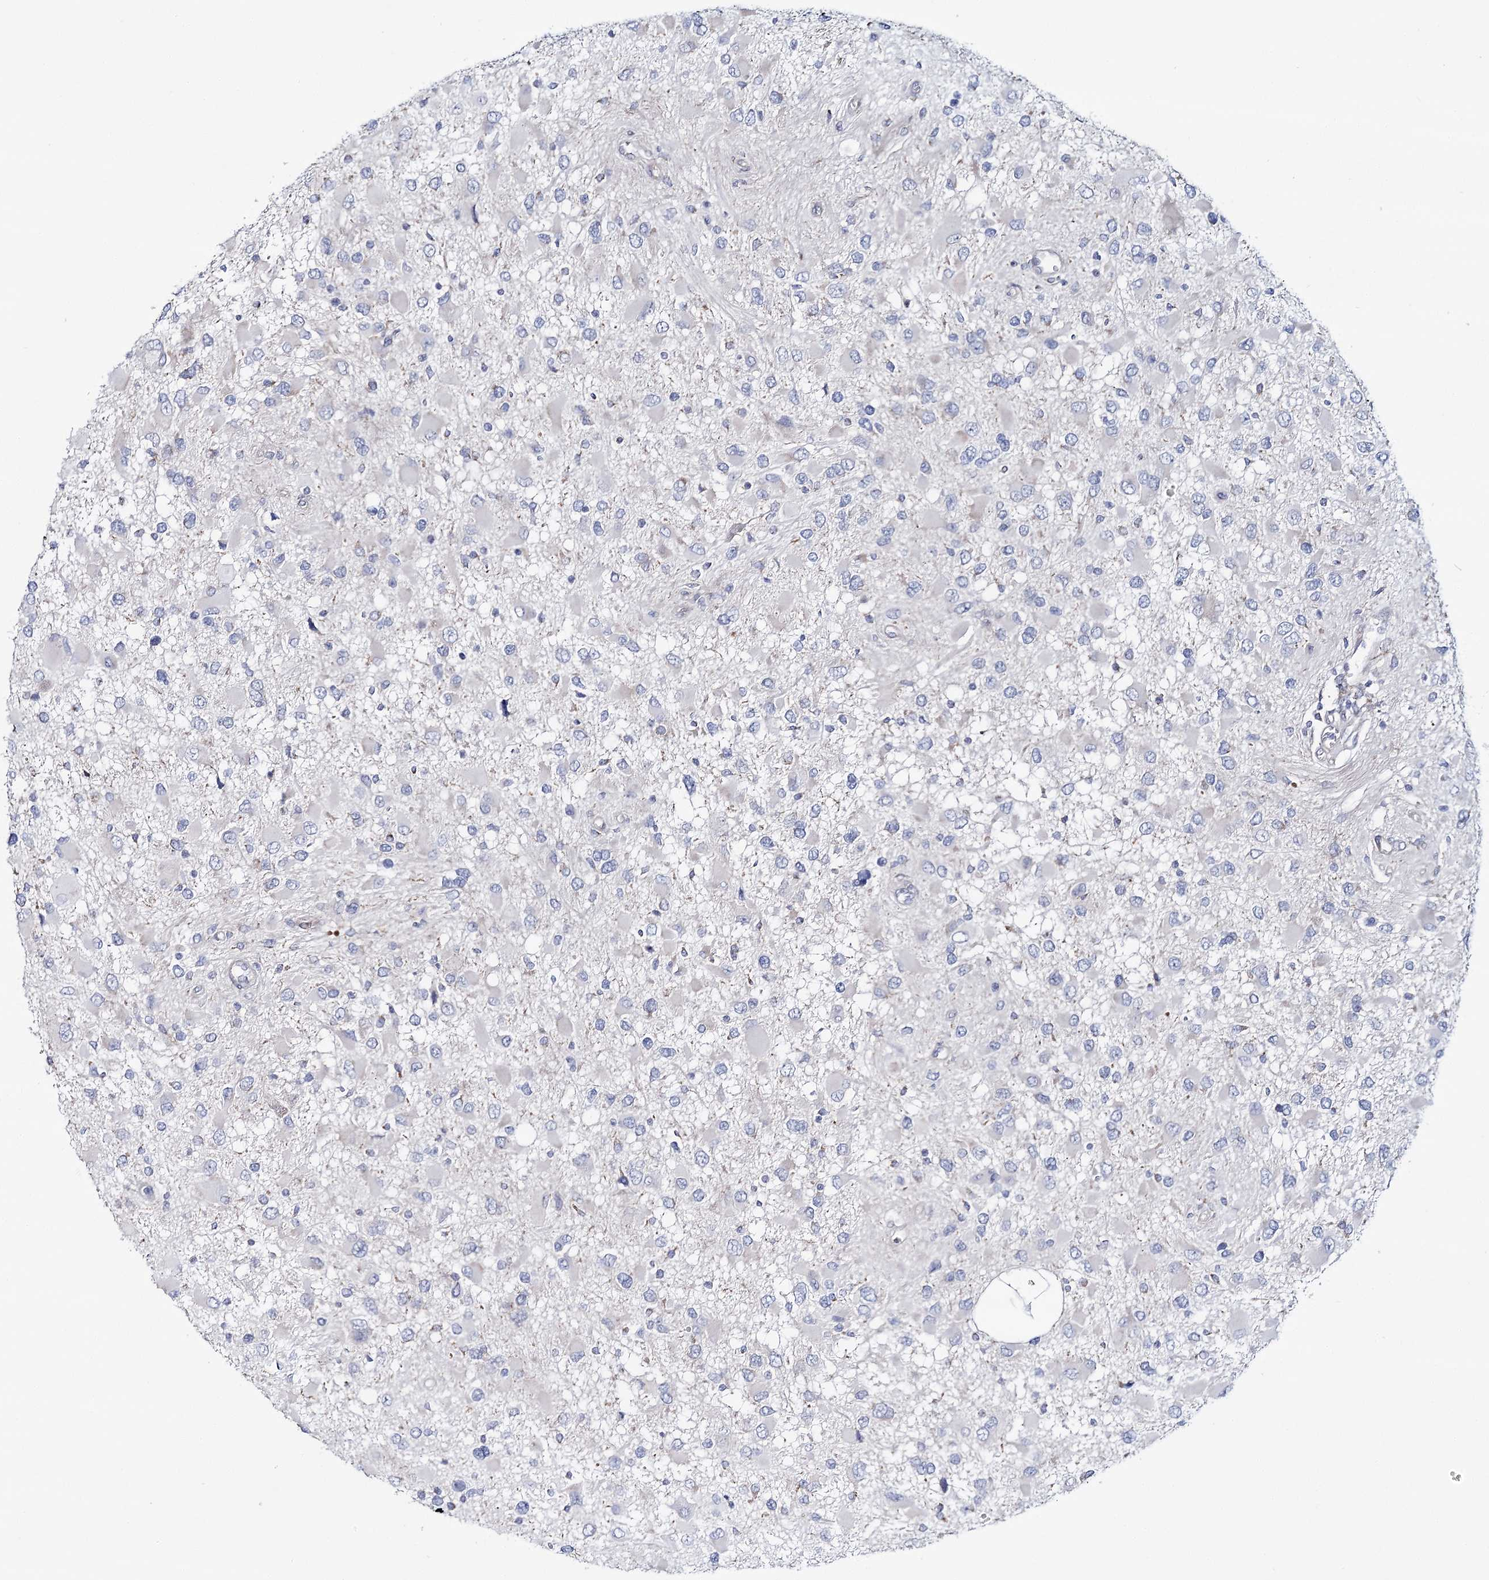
{"staining": {"intensity": "negative", "quantity": "none", "location": "none"}, "tissue": "glioma", "cell_type": "Tumor cells", "image_type": "cancer", "snomed": [{"axis": "morphology", "description": "Glioma, malignant, High grade"}, {"axis": "topography", "description": "Brain"}], "caption": "DAB (3,3'-diaminobenzidine) immunohistochemical staining of human malignant glioma (high-grade) demonstrates no significant staining in tumor cells. (Brightfield microscopy of DAB (3,3'-diaminobenzidine) immunohistochemistry (IHC) at high magnification).", "gene": "CPLANE1", "patient": {"sex": "male", "age": 53}}